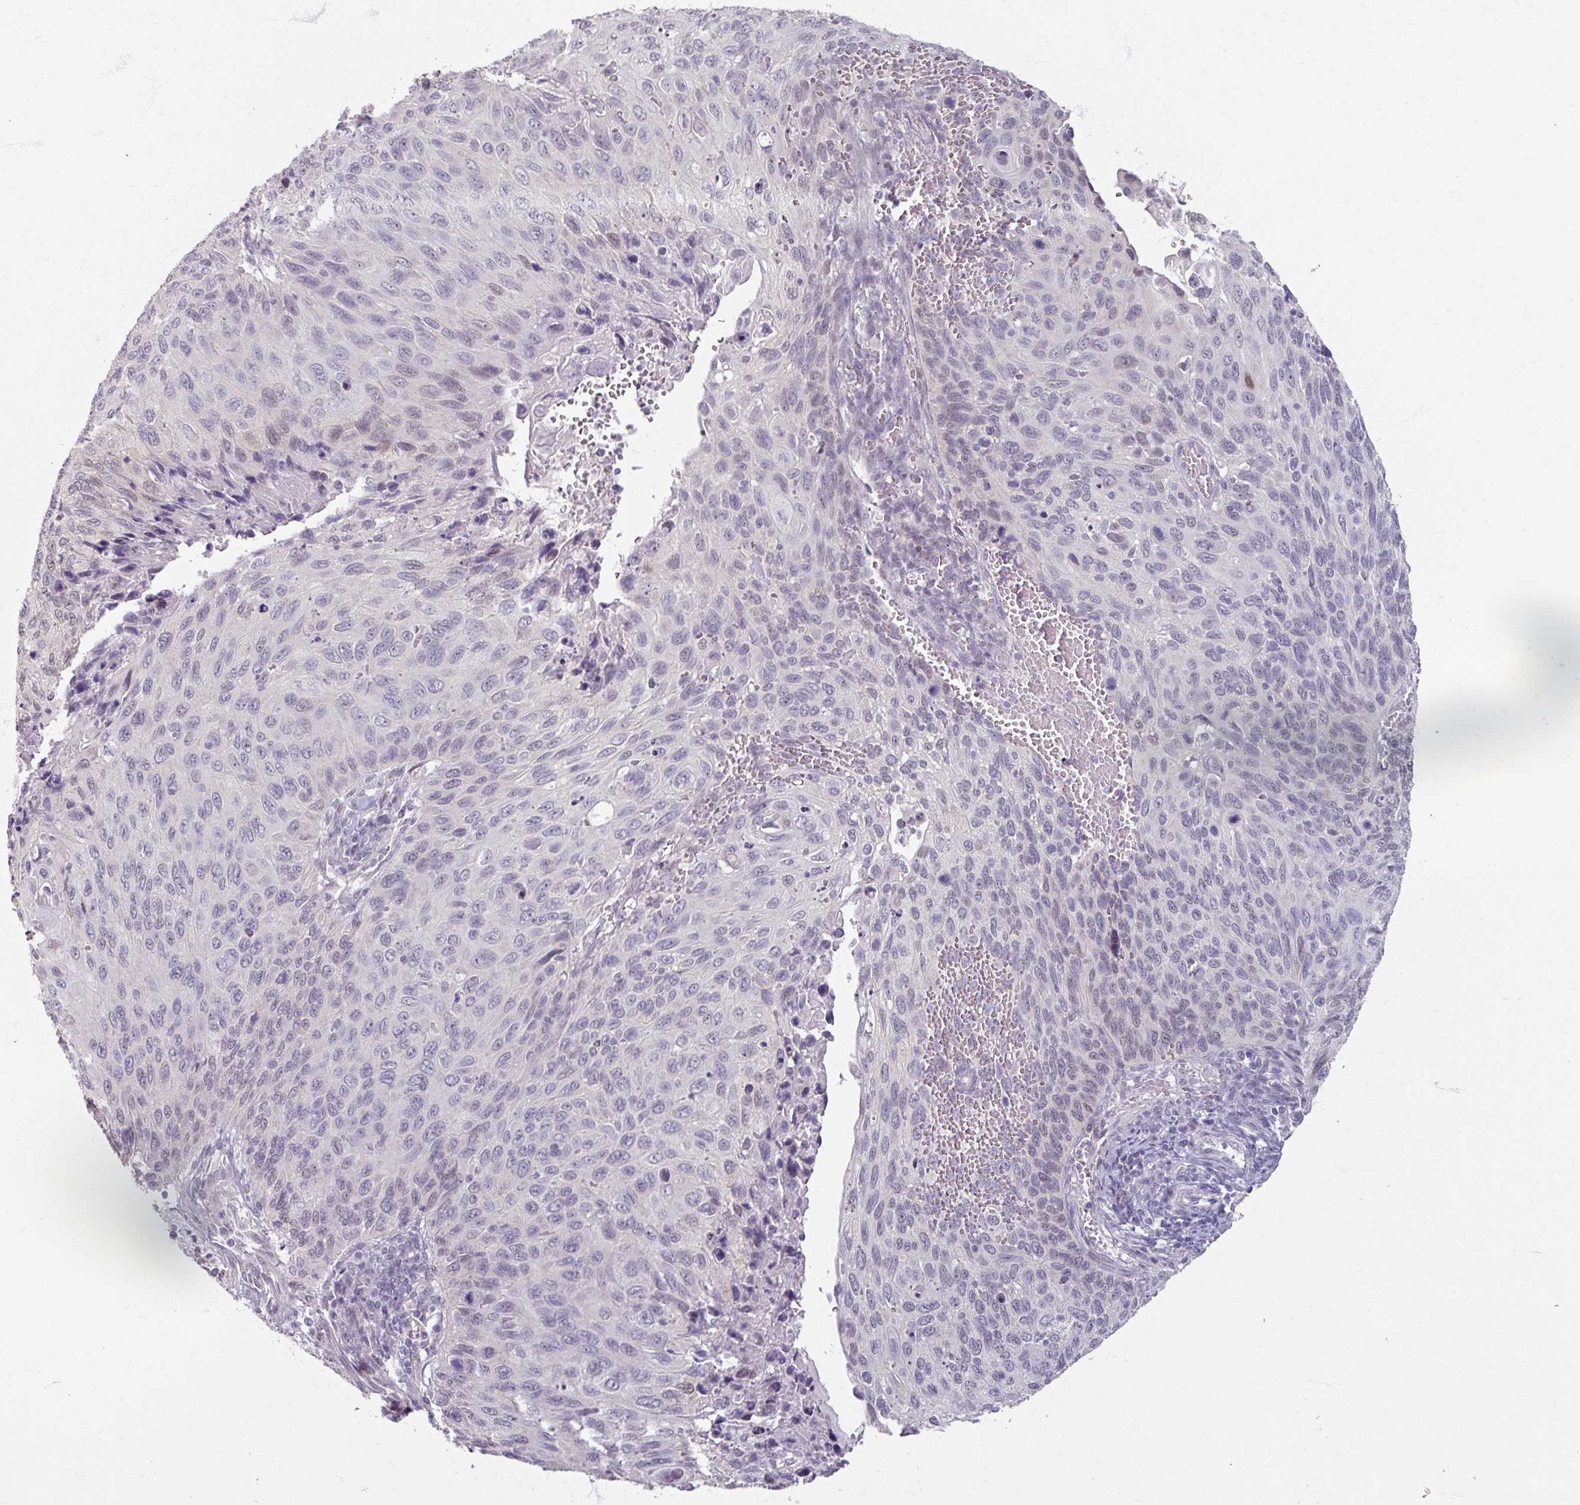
{"staining": {"intensity": "negative", "quantity": "none", "location": "none"}, "tissue": "cervical cancer", "cell_type": "Tumor cells", "image_type": "cancer", "snomed": [{"axis": "morphology", "description": "Squamous cell carcinoma, NOS"}, {"axis": "topography", "description": "Cervix"}], "caption": "A micrograph of human squamous cell carcinoma (cervical) is negative for staining in tumor cells. (Stains: DAB immunohistochemistry (IHC) with hematoxylin counter stain, Microscopy: brightfield microscopy at high magnification).", "gene": "SOX11", "patient": {"sex": "female", "age": 70}}